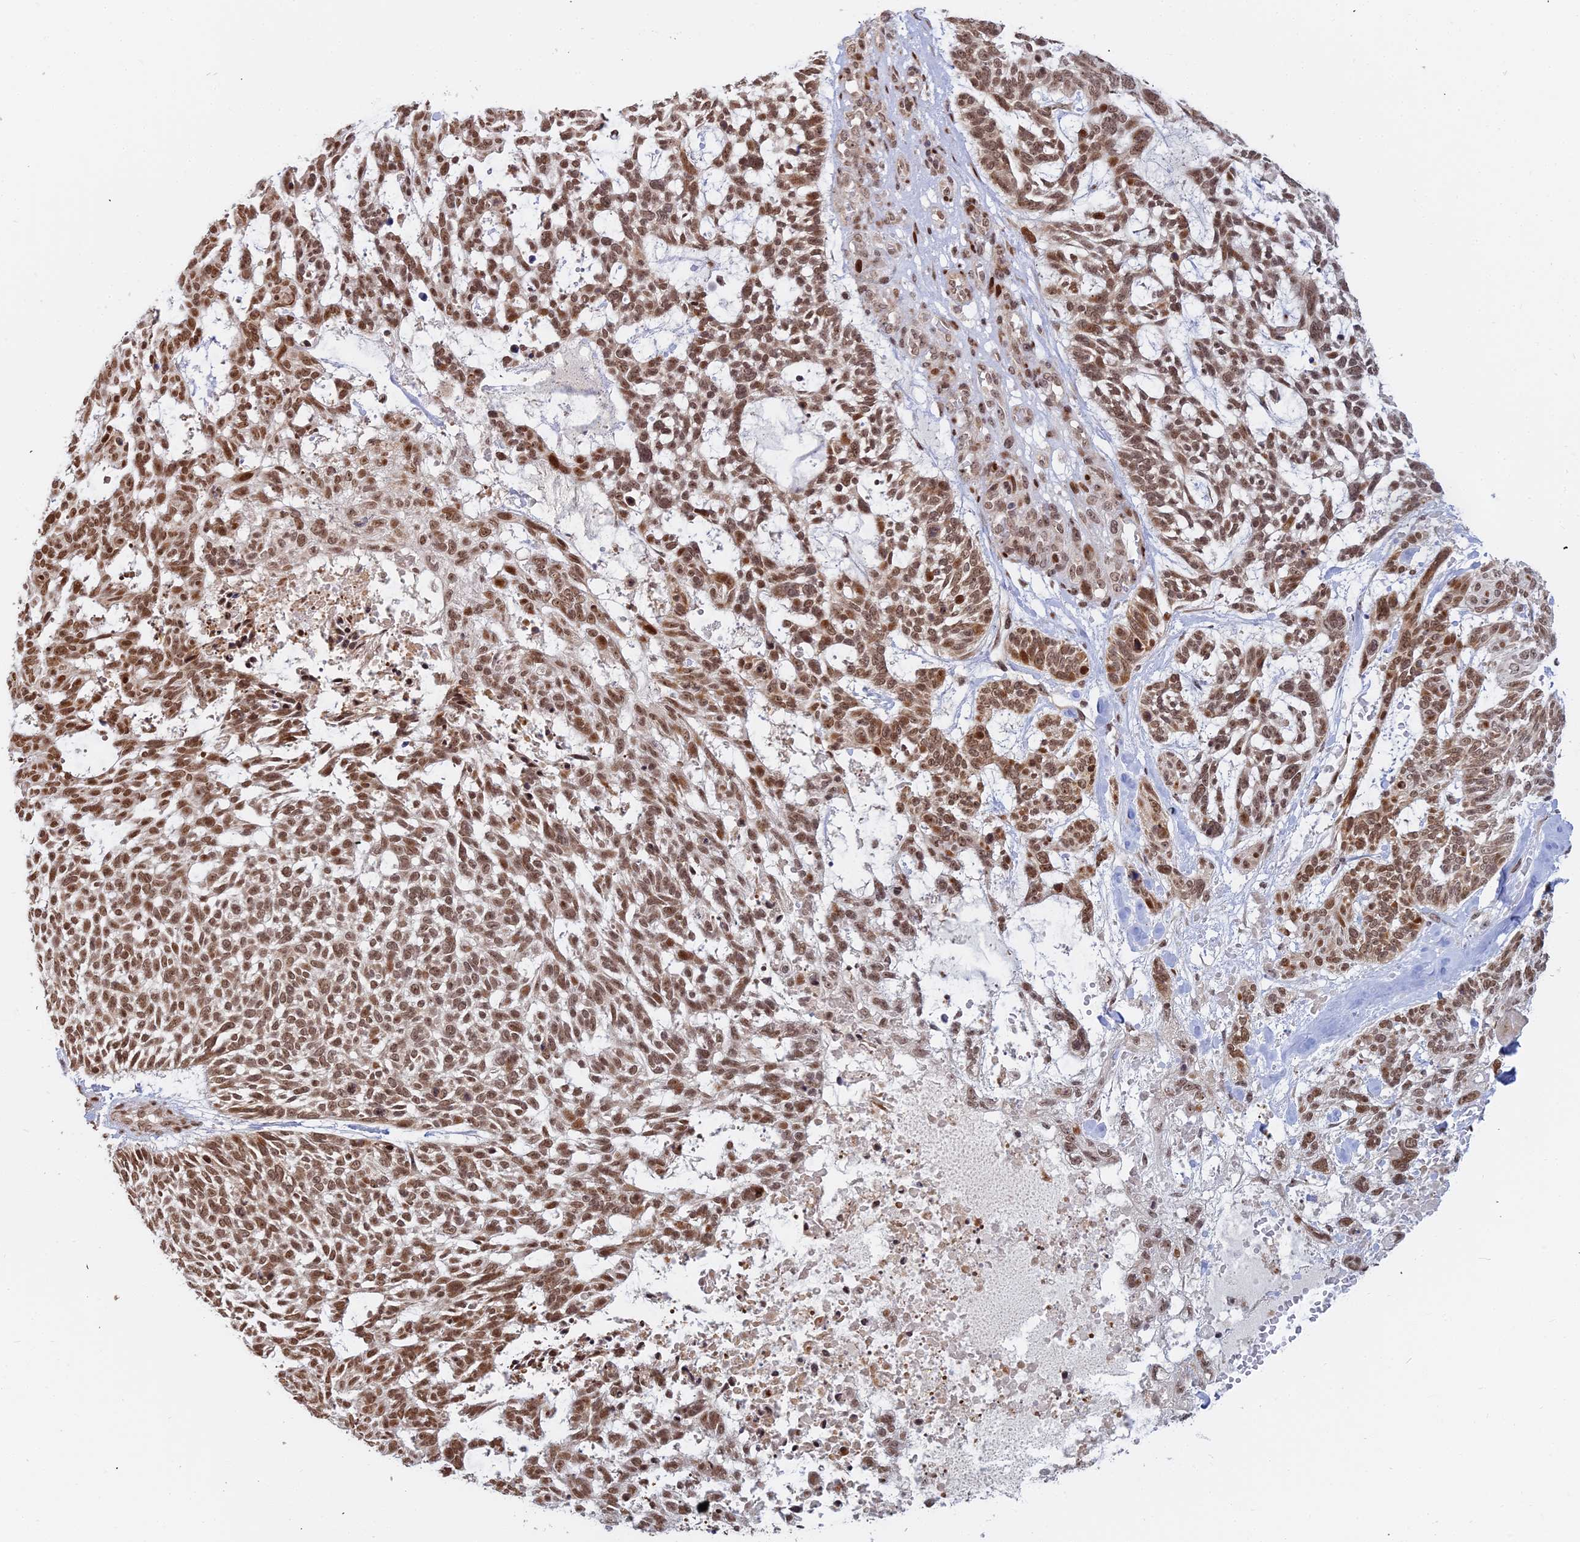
{"staining": {"intensity": "moderate", "quantity": ">75%", "location": "nuclear"}, "tissue": "skin cancer", "cell_type": "Tumor cells", "image_type": "cancer", "snomed": [{"axis": "morphology", "description": "Basal cell carcinoma"}, {"axis": "topography", "description": "Skin"}], "caption": "Immunohistochemistry histopathology image of neoplastic tissue: human skin cancer (basal cell carcinoma) stained using immunohistochemistry (IHC) demonstrates medium levels of moderate protein expression localized specifically in the nuclear of tumor cells, appearing as a nuclear brown color.", "gene": "ABCA2", "patient": {"sex": "male", "age": 88}}